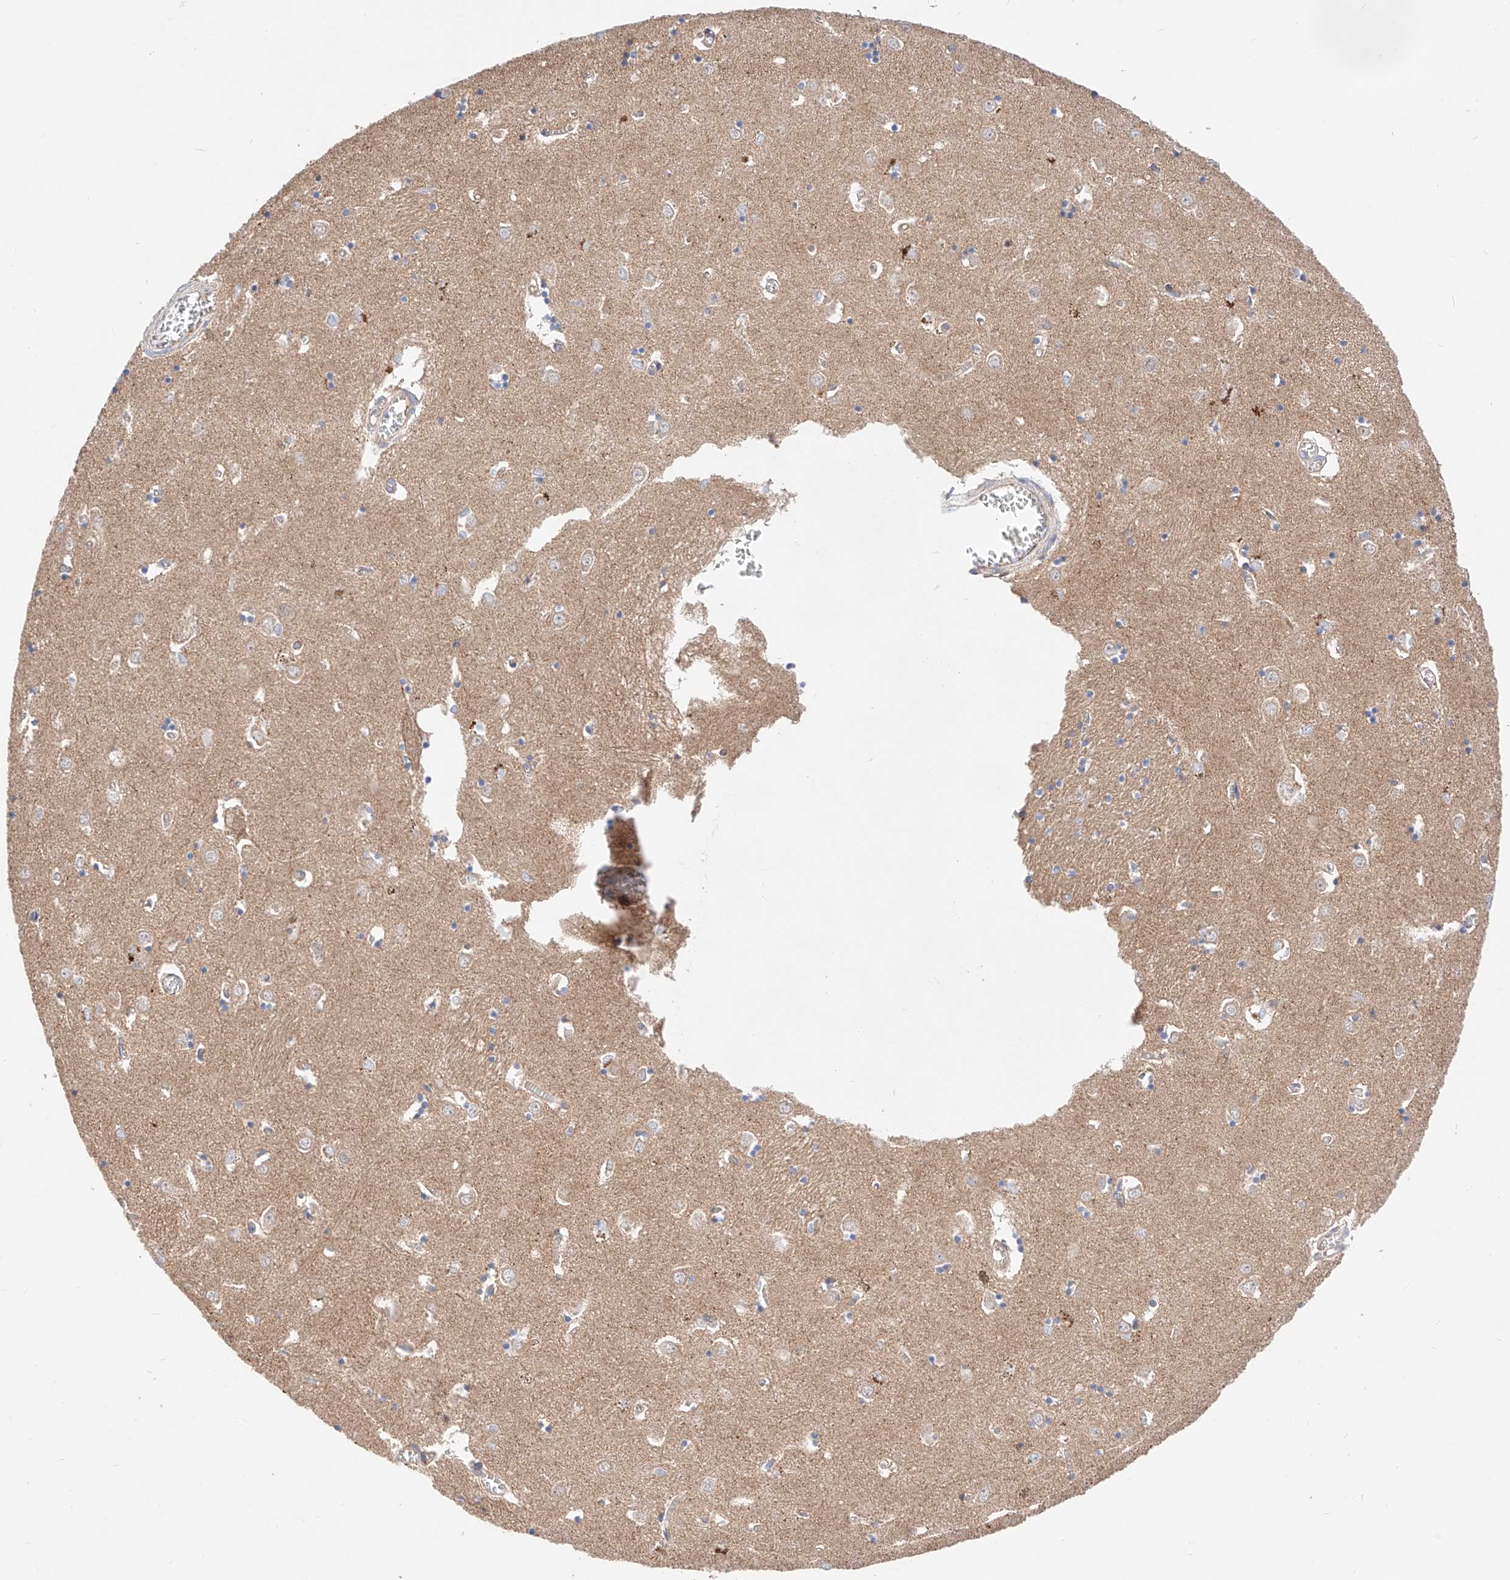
{"staining": {"intensity": "moderate", "quantity": "<25%", "location": "cytoplasmic/membranous"}, "tissue": "caudate", "cell_type": "Glial cells", "image_type": "normal", "snomed": [{"axis": "morphology", "description": "Normal tissue, NOS"}, {"axis": "topography", "description": "Lateral ventricle wall"}], "caption": "Immunohistochemistry (IHC) micrograph of benign caudate: caudate stained using IHC reveals low levels of moderate protein expression localized specifically in the cytoplasmic/membranous of glial cells, appearing as a cytoplasmic/membranous brown color.", "gene": "NR1D1", "patient": {"sex": "male", "age": 70}}